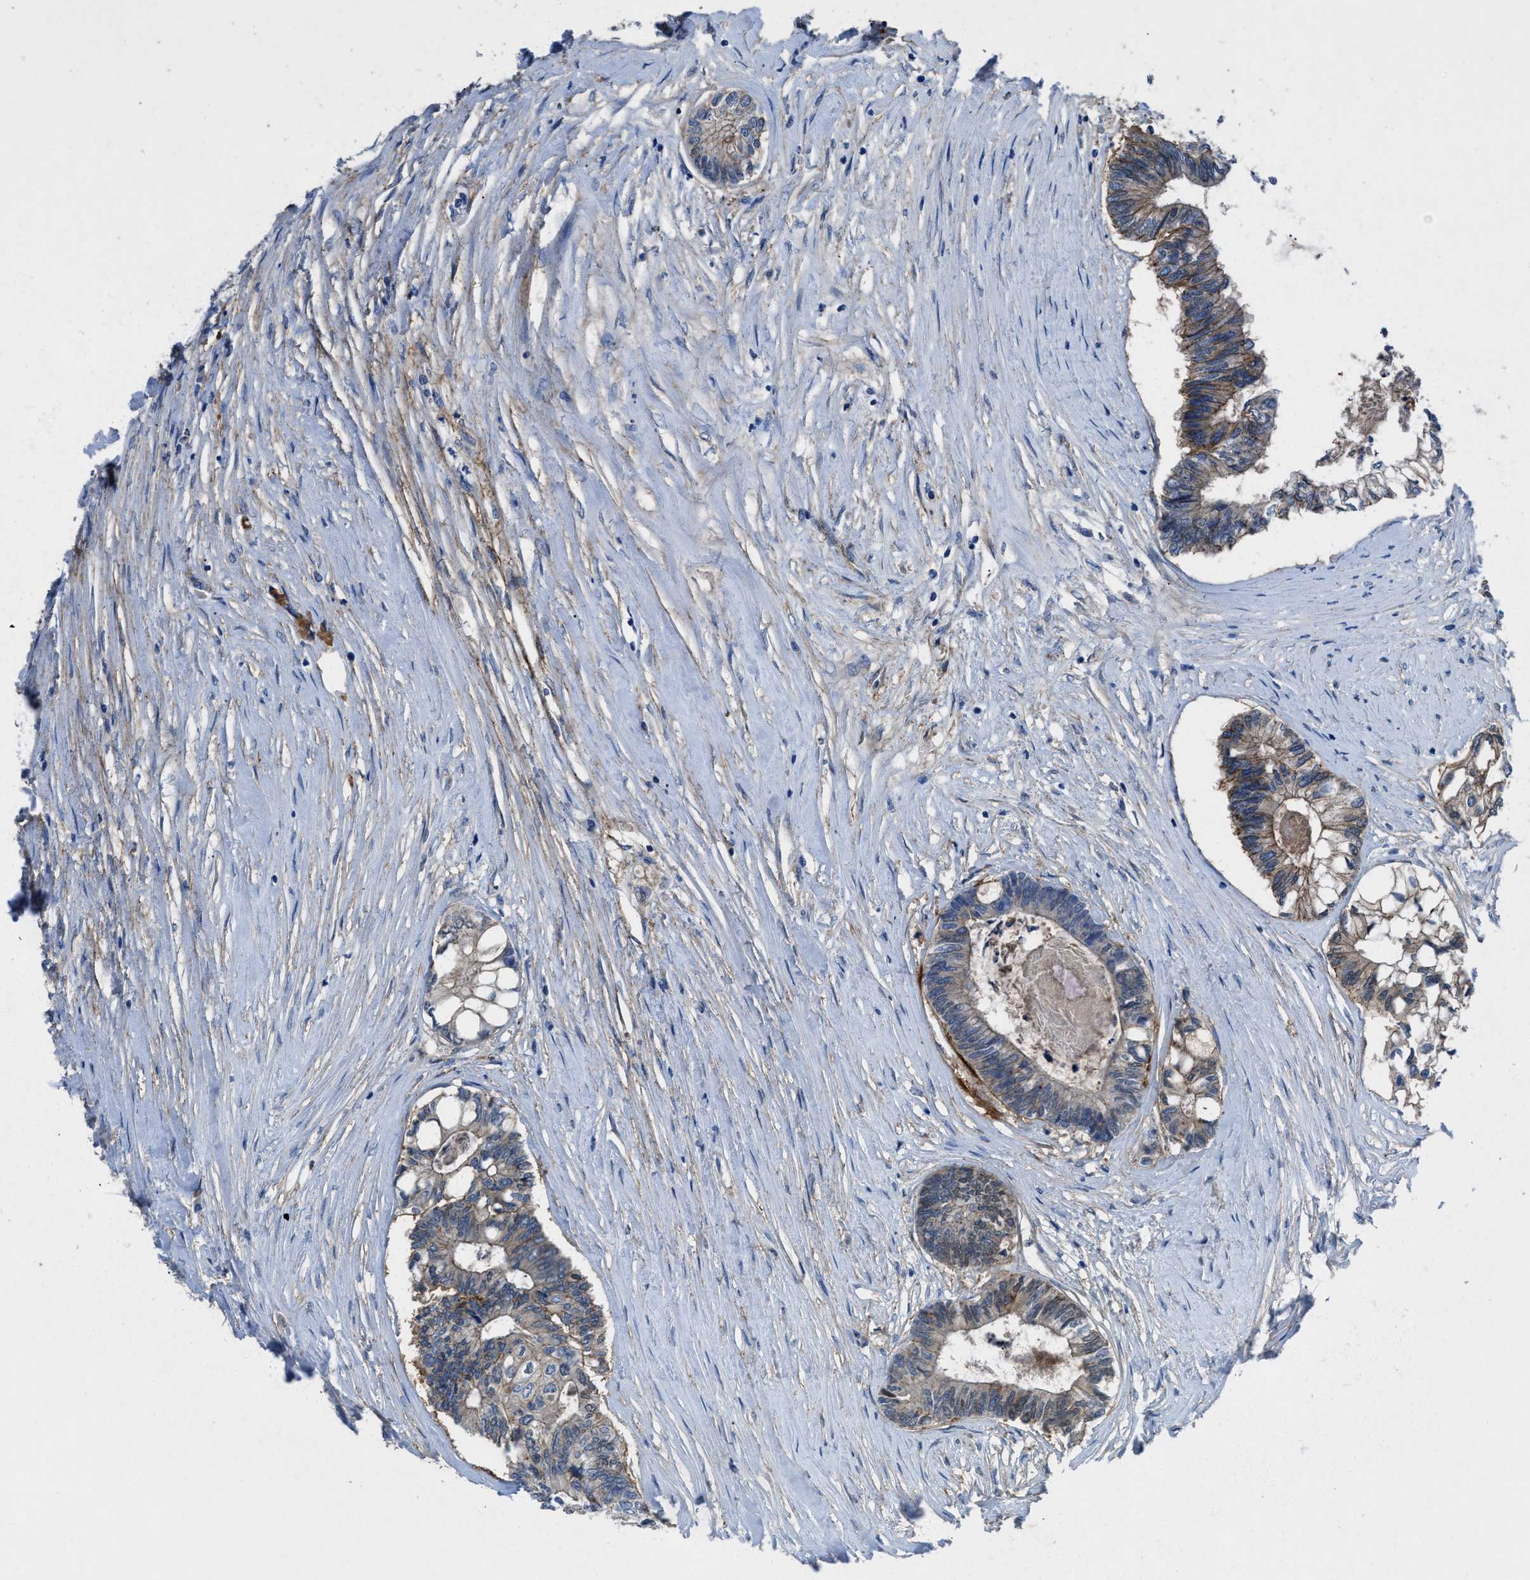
{"staining": {"intensity": "weak", "quantity": "<25%", "location": "cytoplasmic/membranous"}, "tissue": "colorectal cancer", "cell_type": "Tumor cells", "image_type": "cancer", "snomed": [{"axis": "morphology", "description": "Adenocarcinoma, NOS"}, {"axis": "topography", "description": "Rectum"}], "caption": "An image of colorectal adenocarcinoma stained for a protein exhibits no brown staining in tumor cells.", "gene": "PTGFRN", "patient": {"sex": "male", "age": 63}}